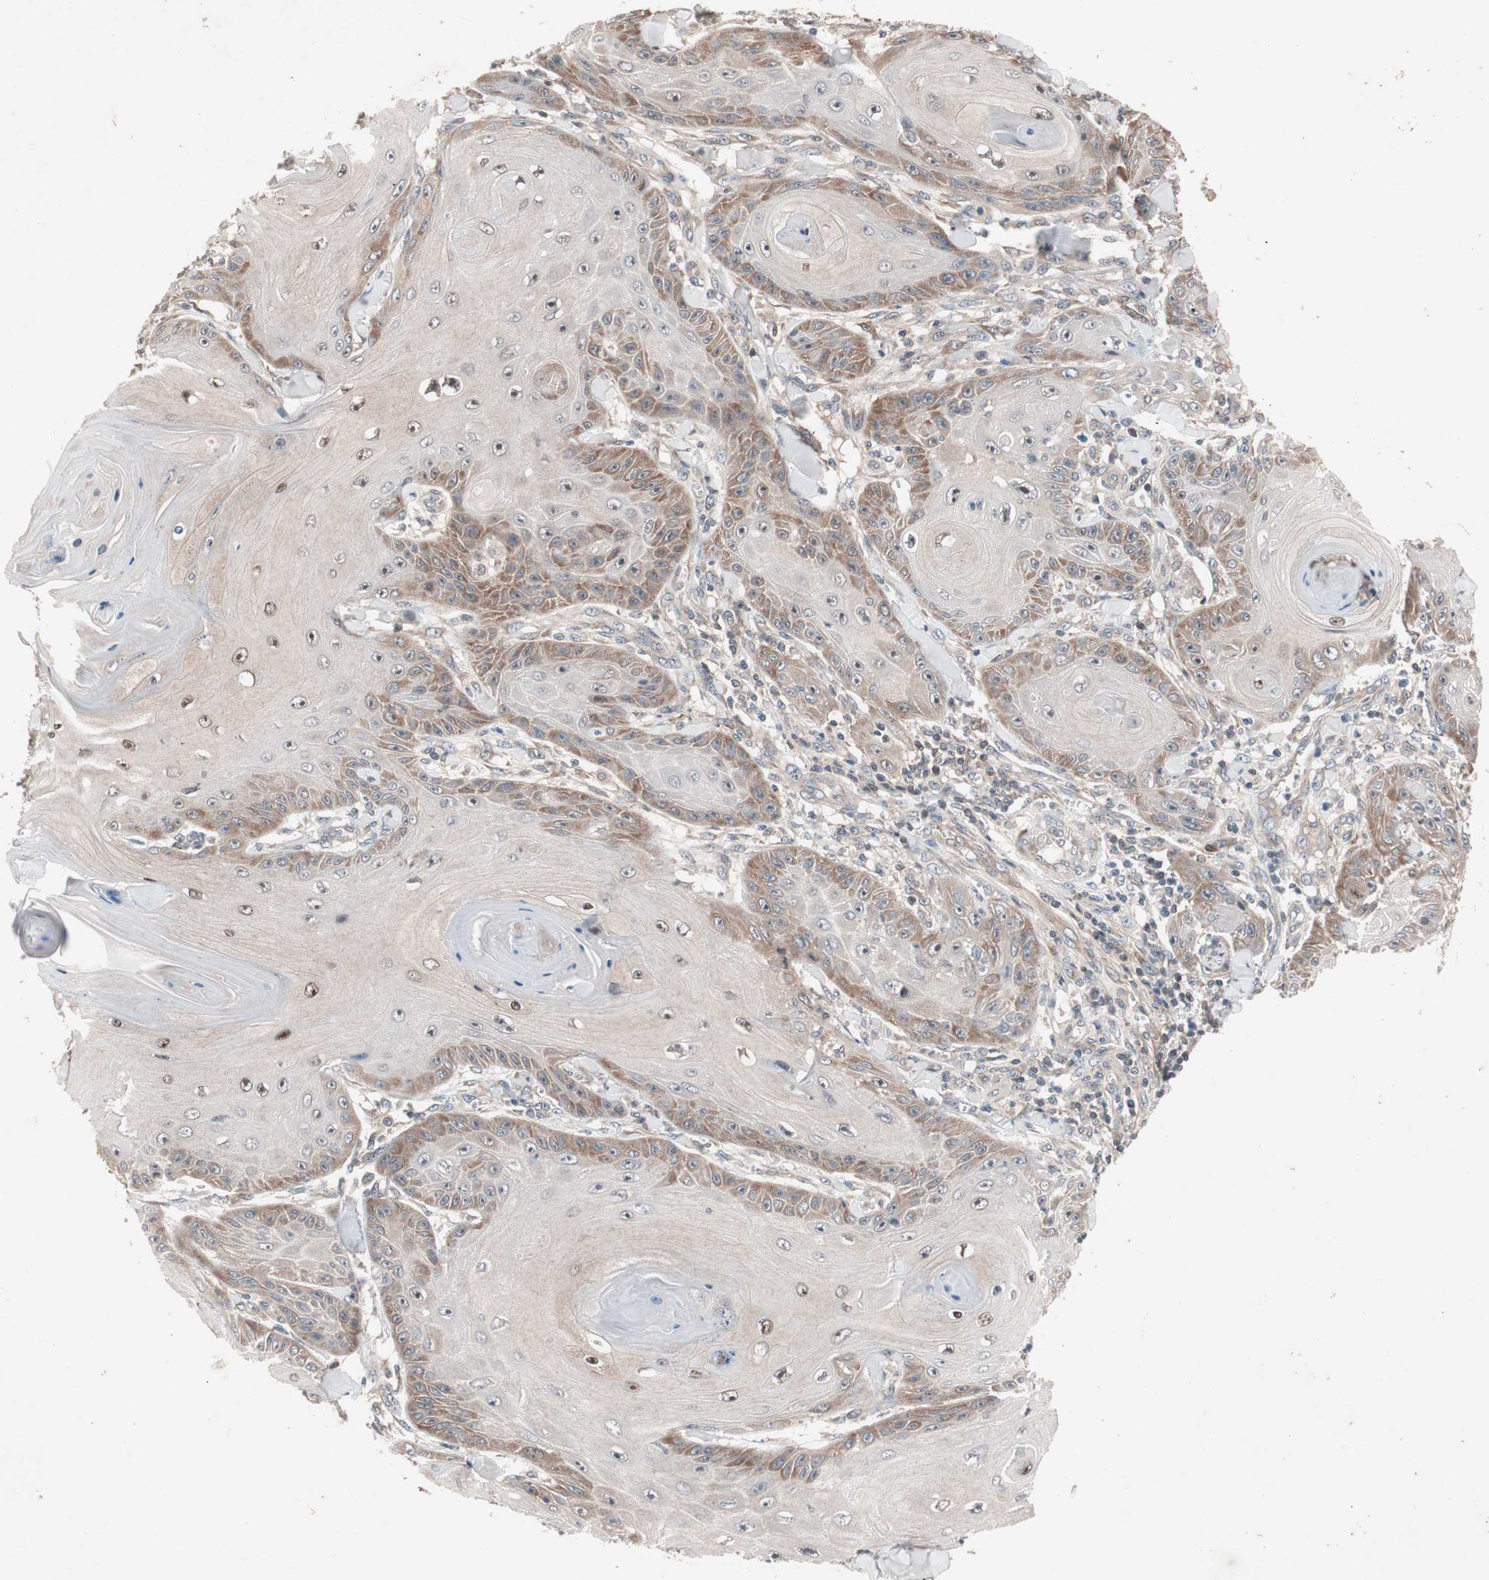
{"staining": {"intensity": "weak", "quantity": "25%-75%", "location": "cytoplasmic/membranous,nuclear"}, "tissue": "skin cancer", "cell_type": "Tumor cells", "image_type": "cancer", "snomed": [{"axis": "morphology", "description": "Squamous cell carcinoma, NOS"}, {"axis": "topography", "description": "Skin"}], "caption": "Weak cytoplasmic/membranous and nuclear protein expression is appreciated in about 25%-75% of tumor cells in skin cancer. The staining was performed using DAB (3,3'-diaminobenzidine), with brown indicating positive protein expression. Nuclei are stained blue with hematoxylin.", "gene": "IRS1", "patient": {"sex": "female", "age": 78}}